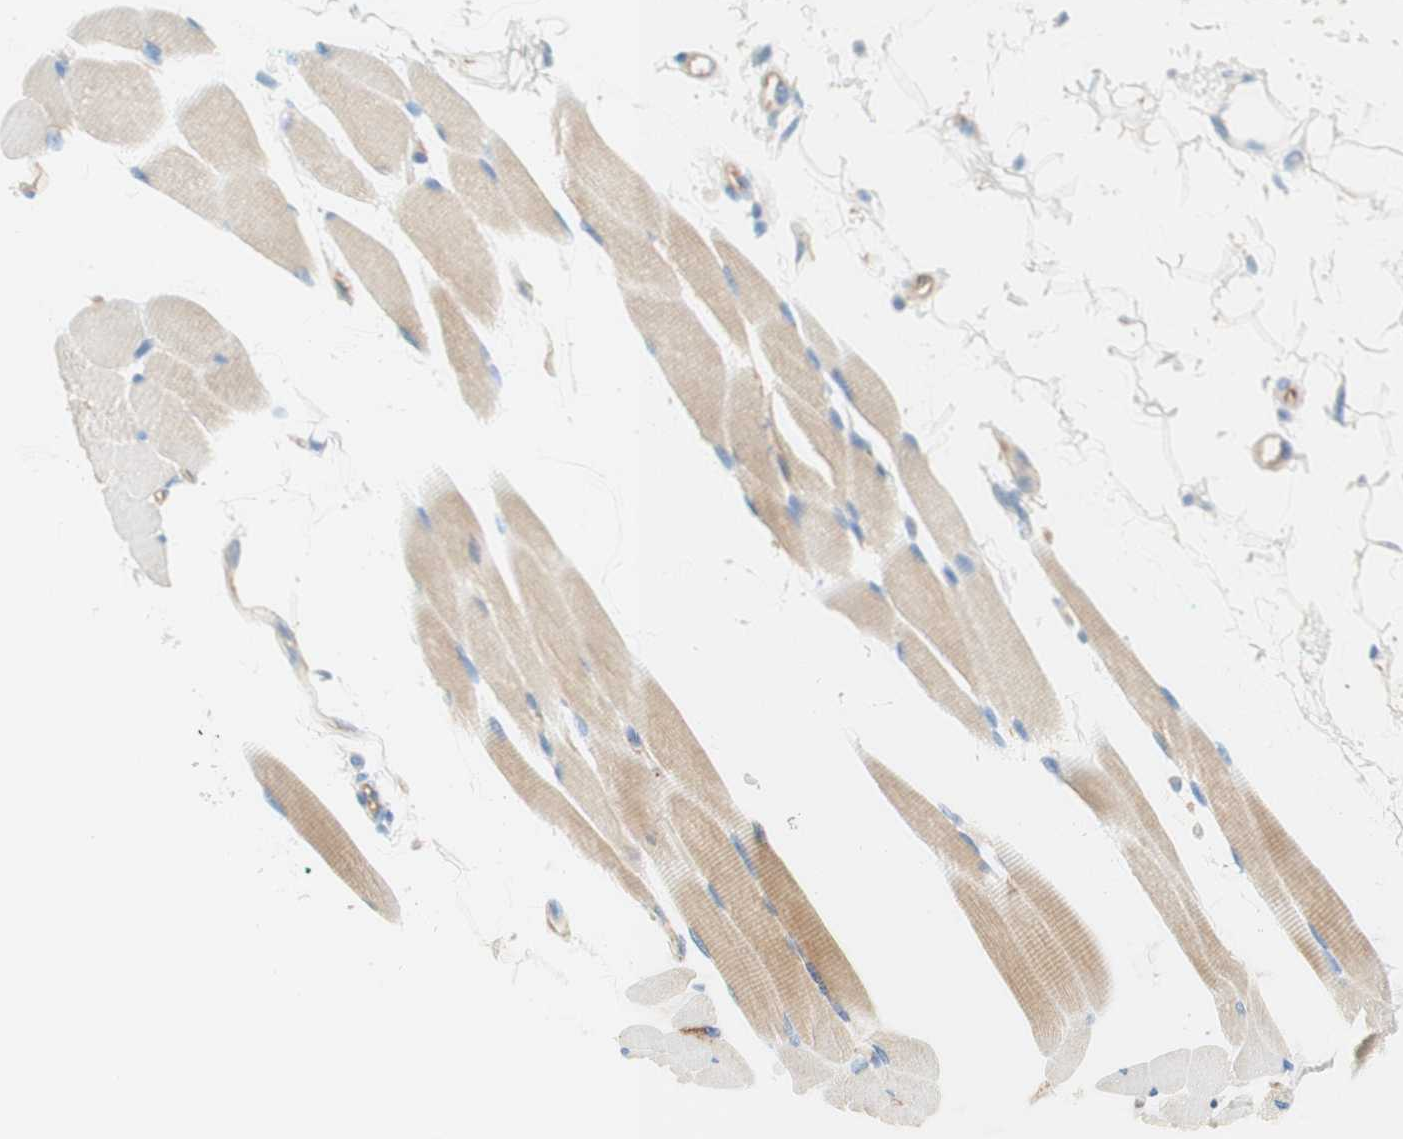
{"staining": {"intensity": "weak", "quantity": "<25%", "location": "cytoplasmic/membranous"}, "tissue": "skeletal muscle", "cell_type": "Myocytes", "image_type": "normal", "snomed": [{"axis": "morphology", "description": "Normal tissue, NOS"}, {"axis": "topography", "description": "Skeletal muscle"}, {"axis": "topography", "description": "Oral tissue"}, {"axis": "topography", "description": "Peripheral nerve tissue"}], "caption": "The histopathology image reveals no staining of myocytes in normal skeletal muscle.", "gene": "STOM", "patient": {"sex": "female", "age": 84}}